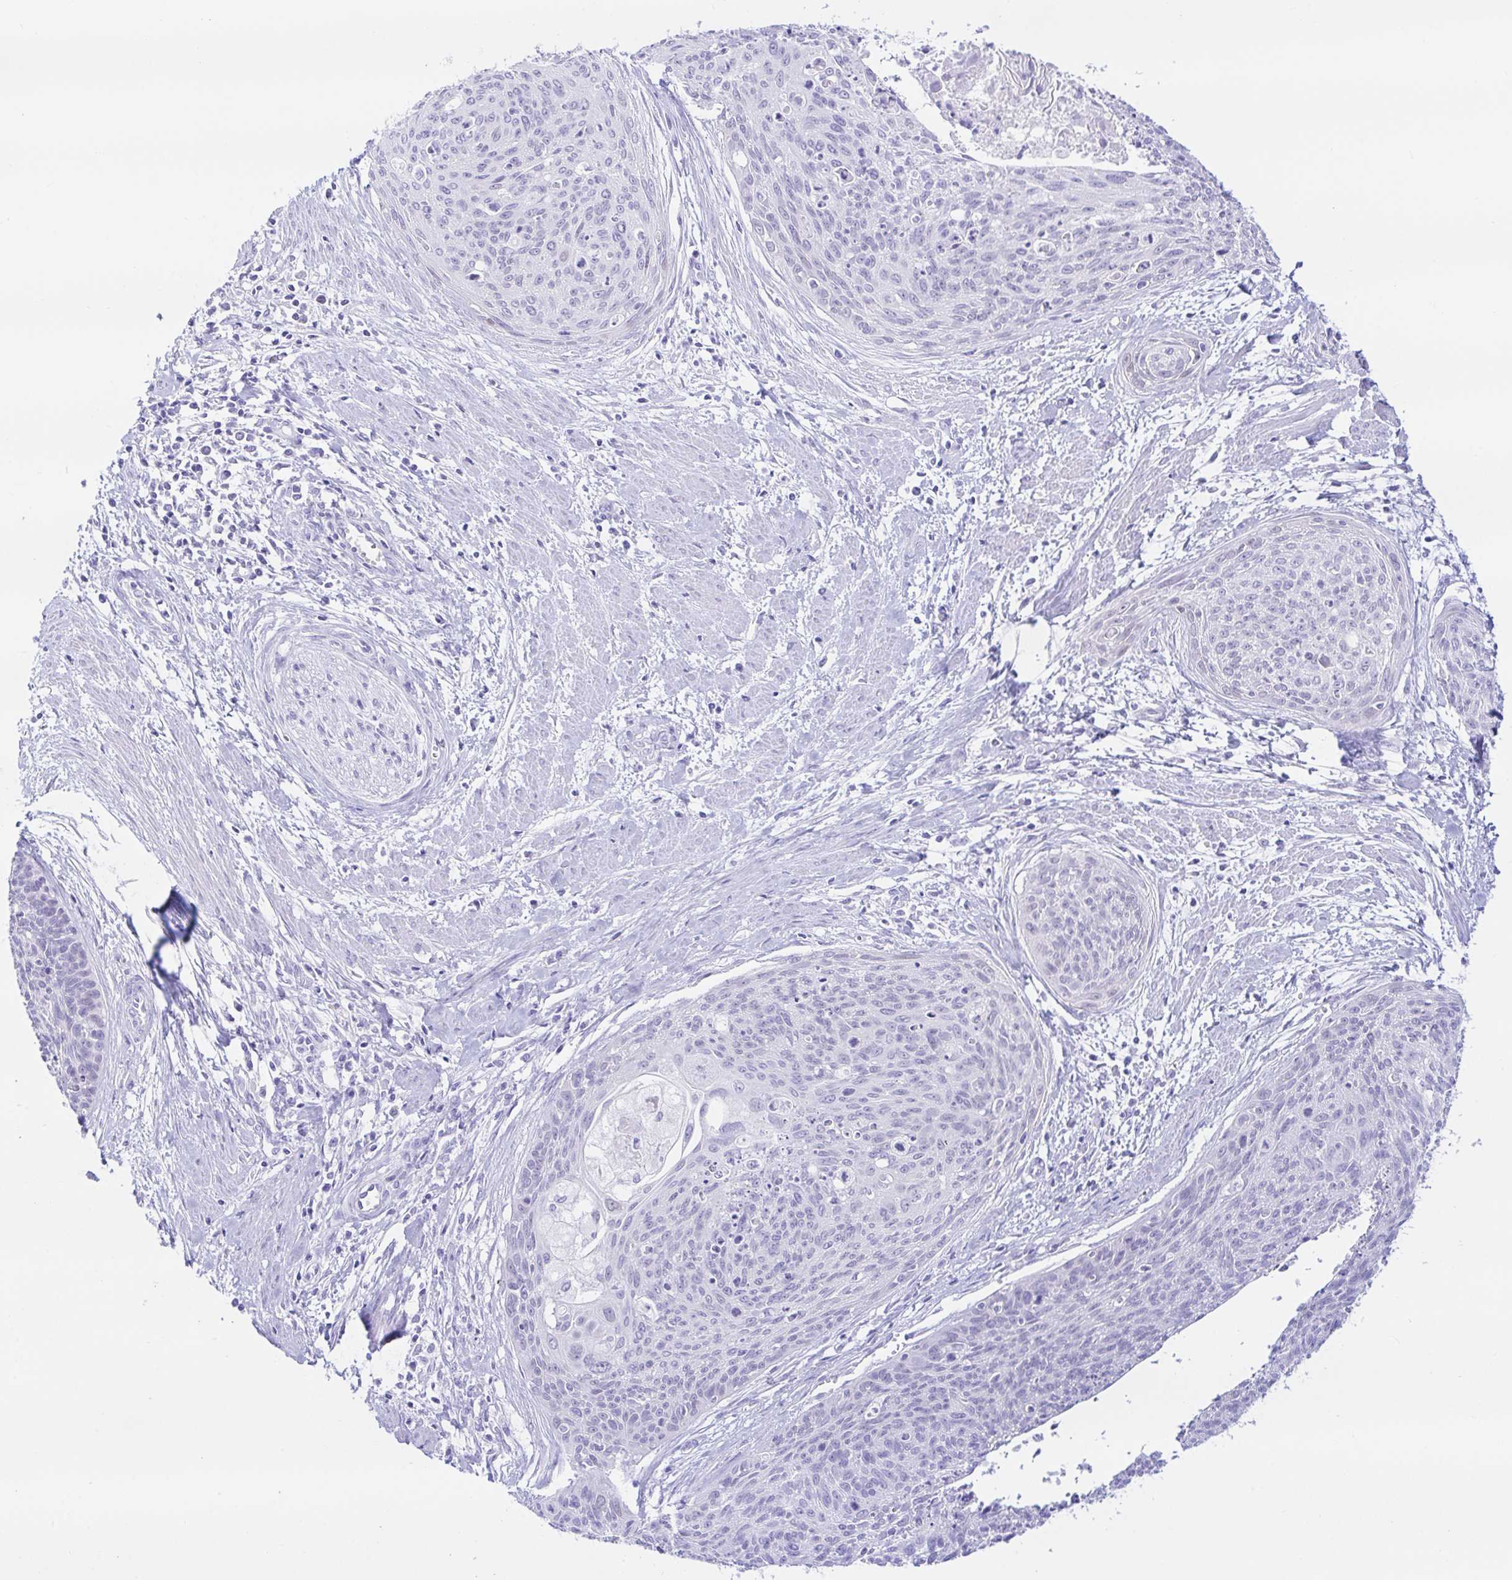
{"staining": {"intensity": "negative", "quantity": "none", "location": "none"}, "tissue": "cervical cancer", "cell_type": "Tumor cells", "image_type": "cancer", "snomed": [{"axis": "morphology", "description": "Squamous cell carcinoma, NOS"}, {"axis": "topography", "description": "Cervix"}], "caption": "Human cervical cancer (squamous cell carcinoma) stained for a protein using IHC shows no expression in tumor cells.", "gene": "PAX8", "patient": {"sex": "female", "age": 55}}